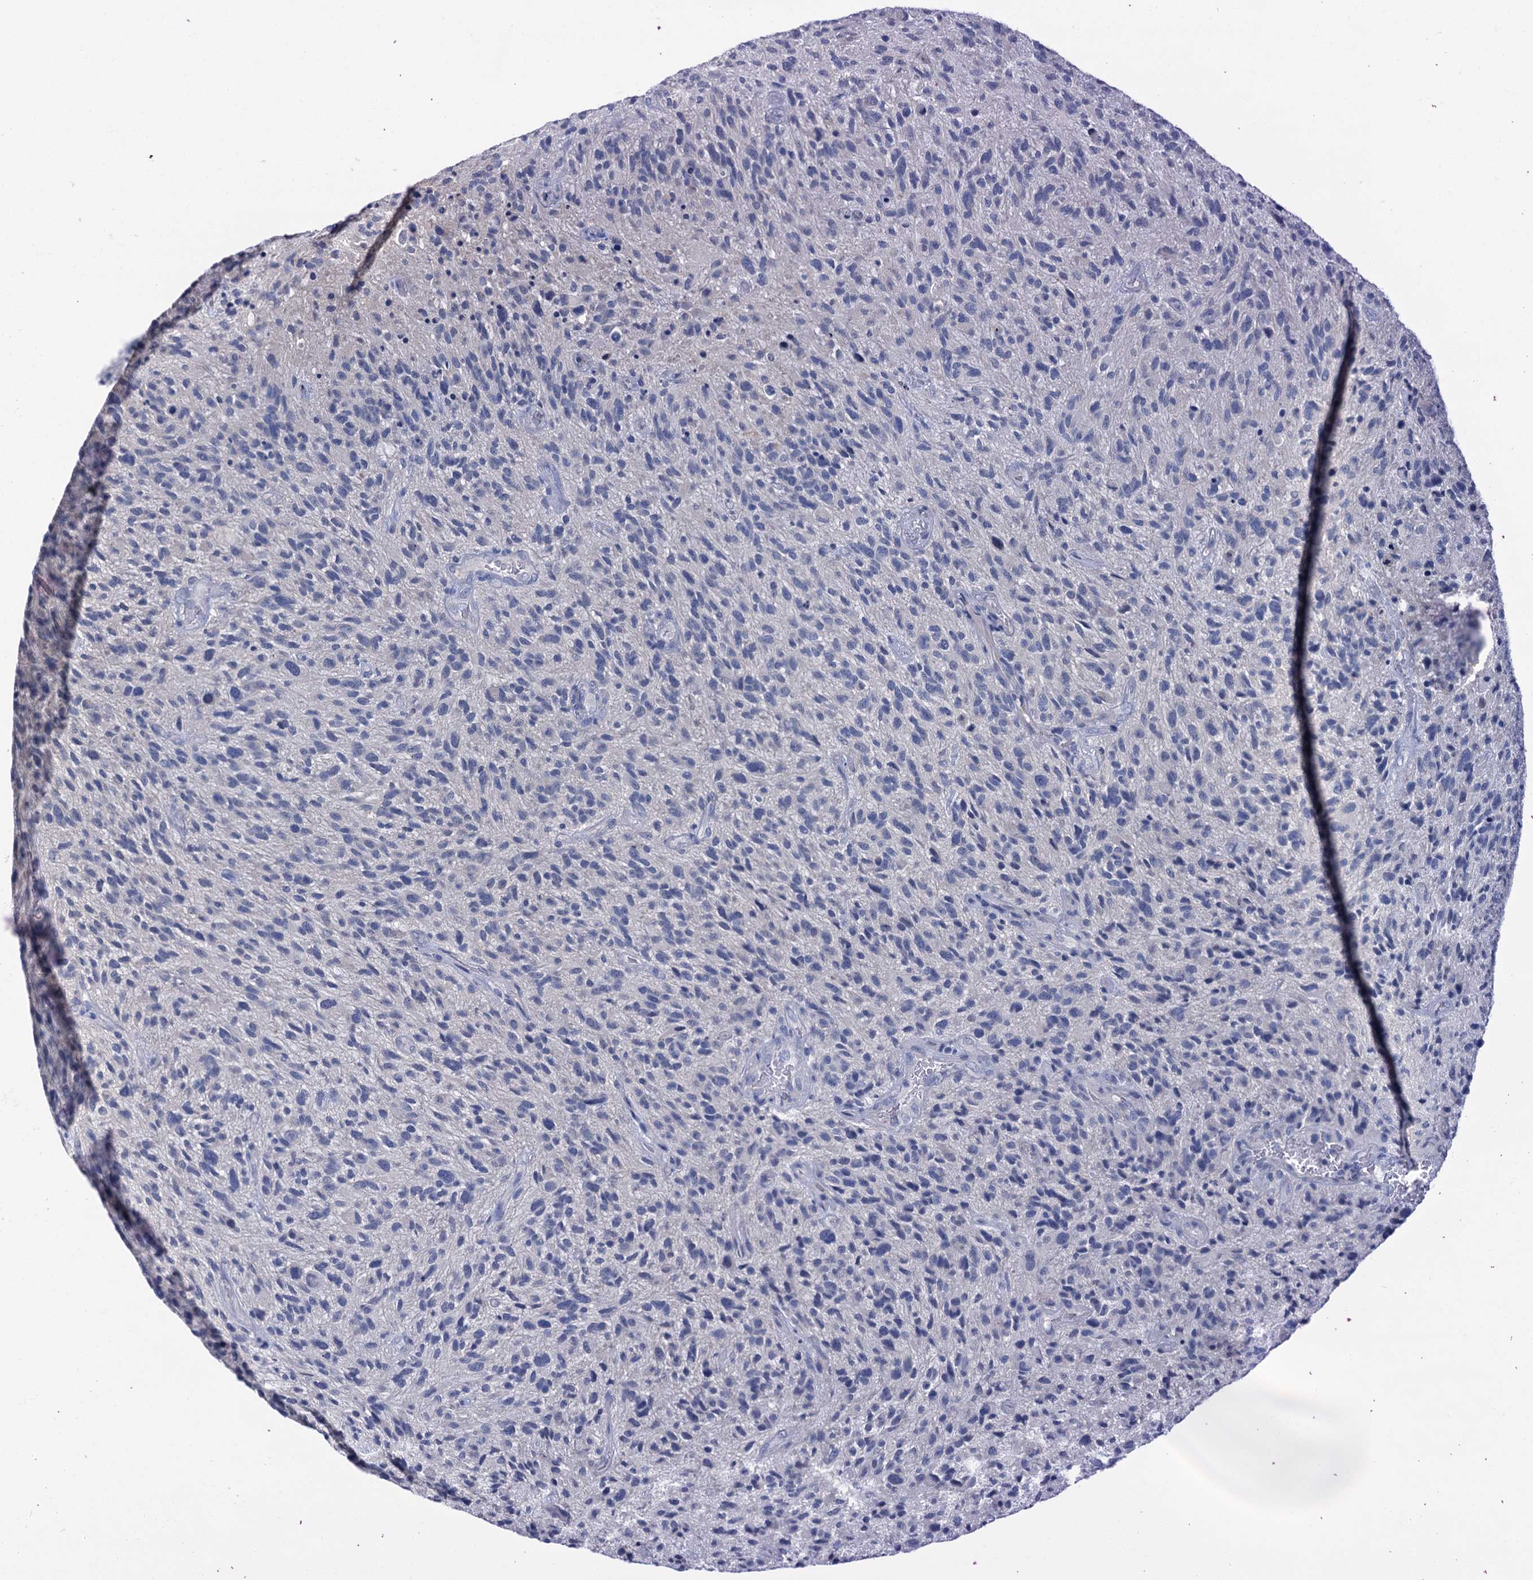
{"staining": {"intensity": "negative", "quantity": "none", "location": "none"}, "tissue": "glioma", "cell_type": "Tumor cells", "image_type": "cancer", "snomed": [{"axis": "morphology", "description": "Glioma, malignant, High grade"}, {"axis": "topography", "description": "Brain"}], "caption": "DAB (3,3'-diaminobenzidine) immunohistochemical staining of human malignant glioma (high-grade) shows no significant staining in tumor cells.", "gene": "ANKRD42", "patient": {"sex": "male", "age": 47}}